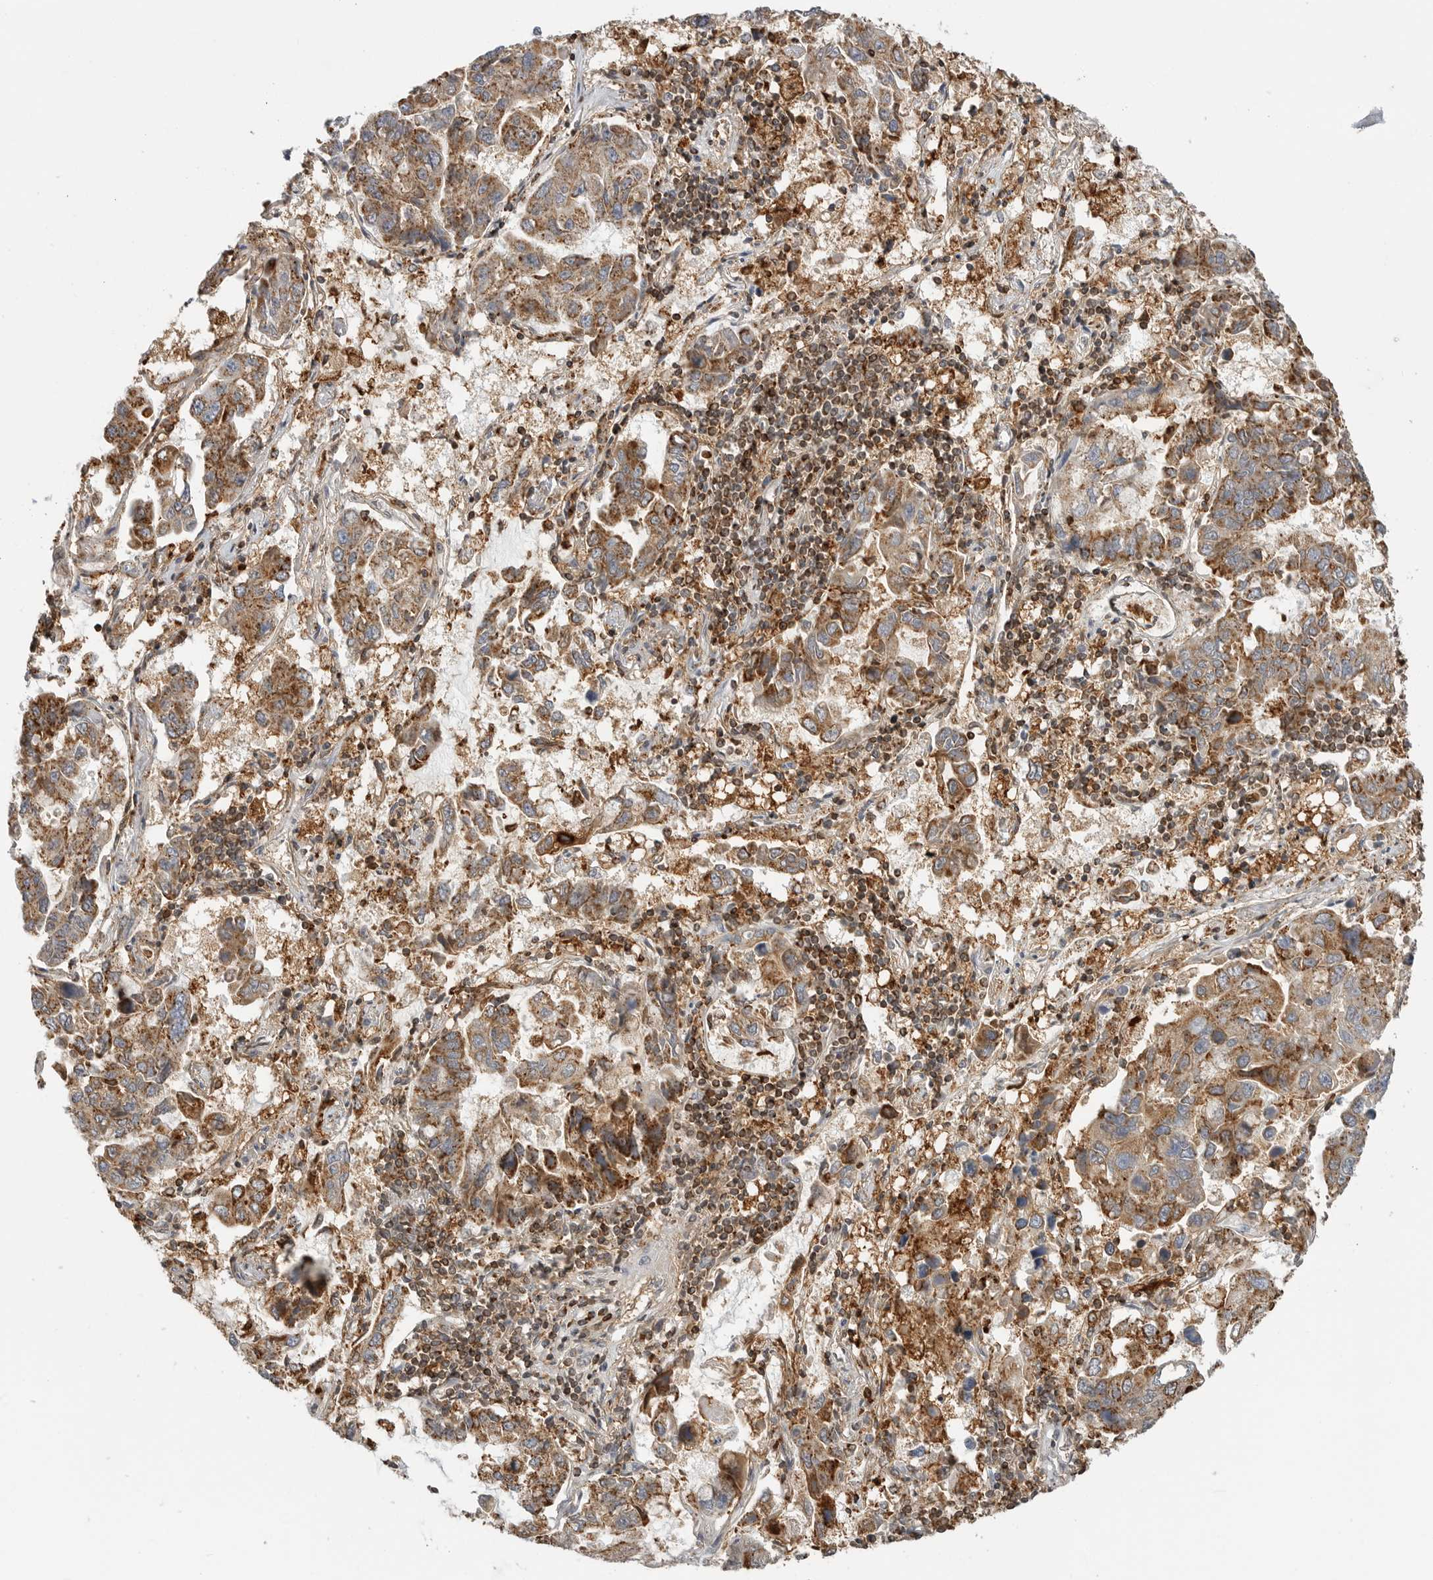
{"staining": {"intensity": "moderate", "quantity": ">75%", "location": "cytoplasmic/membranous"}, "tissue": "lung cancer", "cell_type": "Tumor cells", "image_type": "cancer", "snomed": [{"axis": "morphology", "description": "Adenocarcinoma, NOS"}, {"axis": "topography", "description": "Lung"}], "caption": "This micrograph exhibits IHC staining of human lung cancer, with medium moderate cytoplasmic/membranous expression in approximately >75% of tumor cells.", "gene": "ANXA11", "patient": {"sex": "male", "age": 64}}